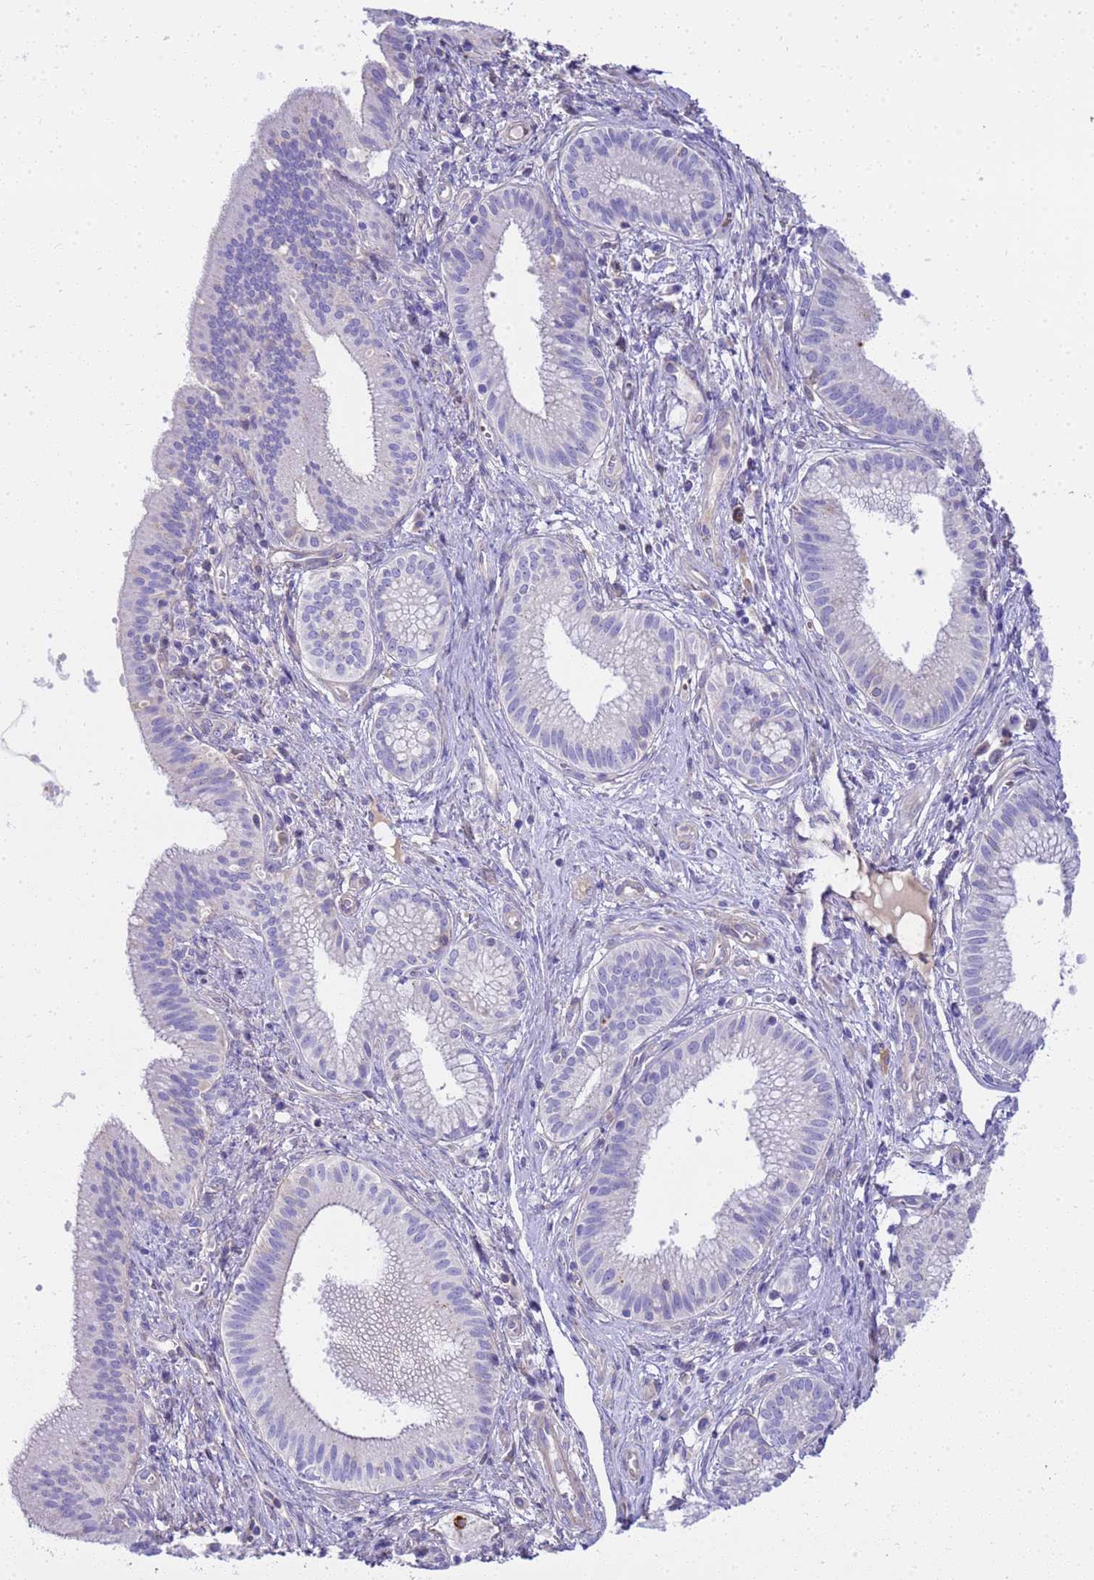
{"staining": {"intensity": "negative", "quantity": "none", "location": "none"}, "tissue": "pancreatic cancer", "cell_type": "Tumor cells", "image_type": "cancer", "snomed": [{"axis": "morphology", "description": "Adenocarcinoma, NOS"}, {"axis": "topography", "description": "Pancreas"}], "caption": "This is an immunohistochemistry (IHC) micrograph of pancreatic cancer (adenocarcinoma). There is no expression in tumor cells.", "gene": "RIPPLY2", "patient": {"sex": "male", "age": 72}}